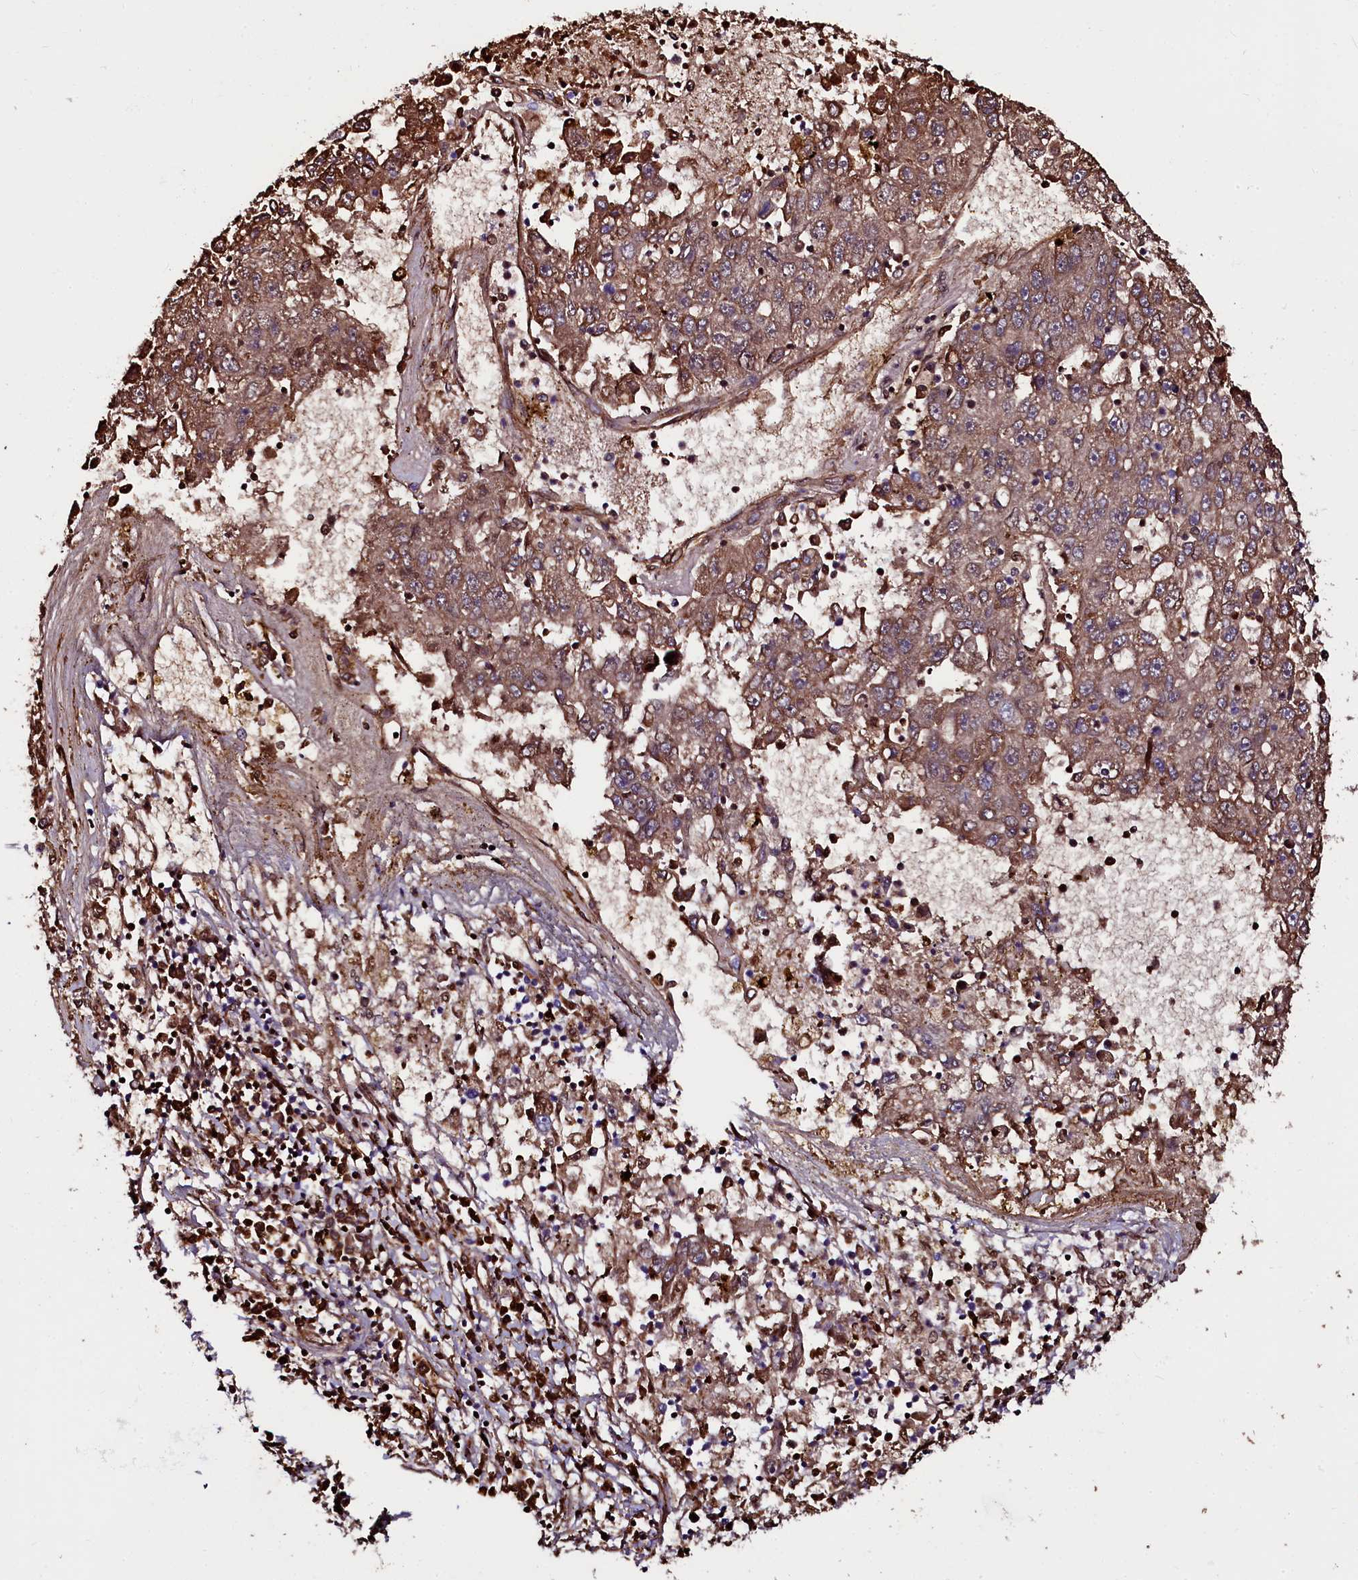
{"staining": {"intensity": "moderate", "quantity": ">75%", "location": "cytoplasmic/membranous"}, "tissue": "liver cancer", "cell_type": "Tumor cells", "image_type": "cancer", "snomed": [{"axis": "morphology", "description": "Carcinoma, Hepatocellular, NOS"}, {"axis": "topography", "description": "Liver"}], "caption": "There is medium levels of moderate cytoplasmic/membranous positivity in tumor cells of hepatocellular carcinoma (liver), as demonstrated by immunohistochemical staining (brown color).", "gene": "CTDSPL2", "patient": {"sex": "male", "age": 49}}